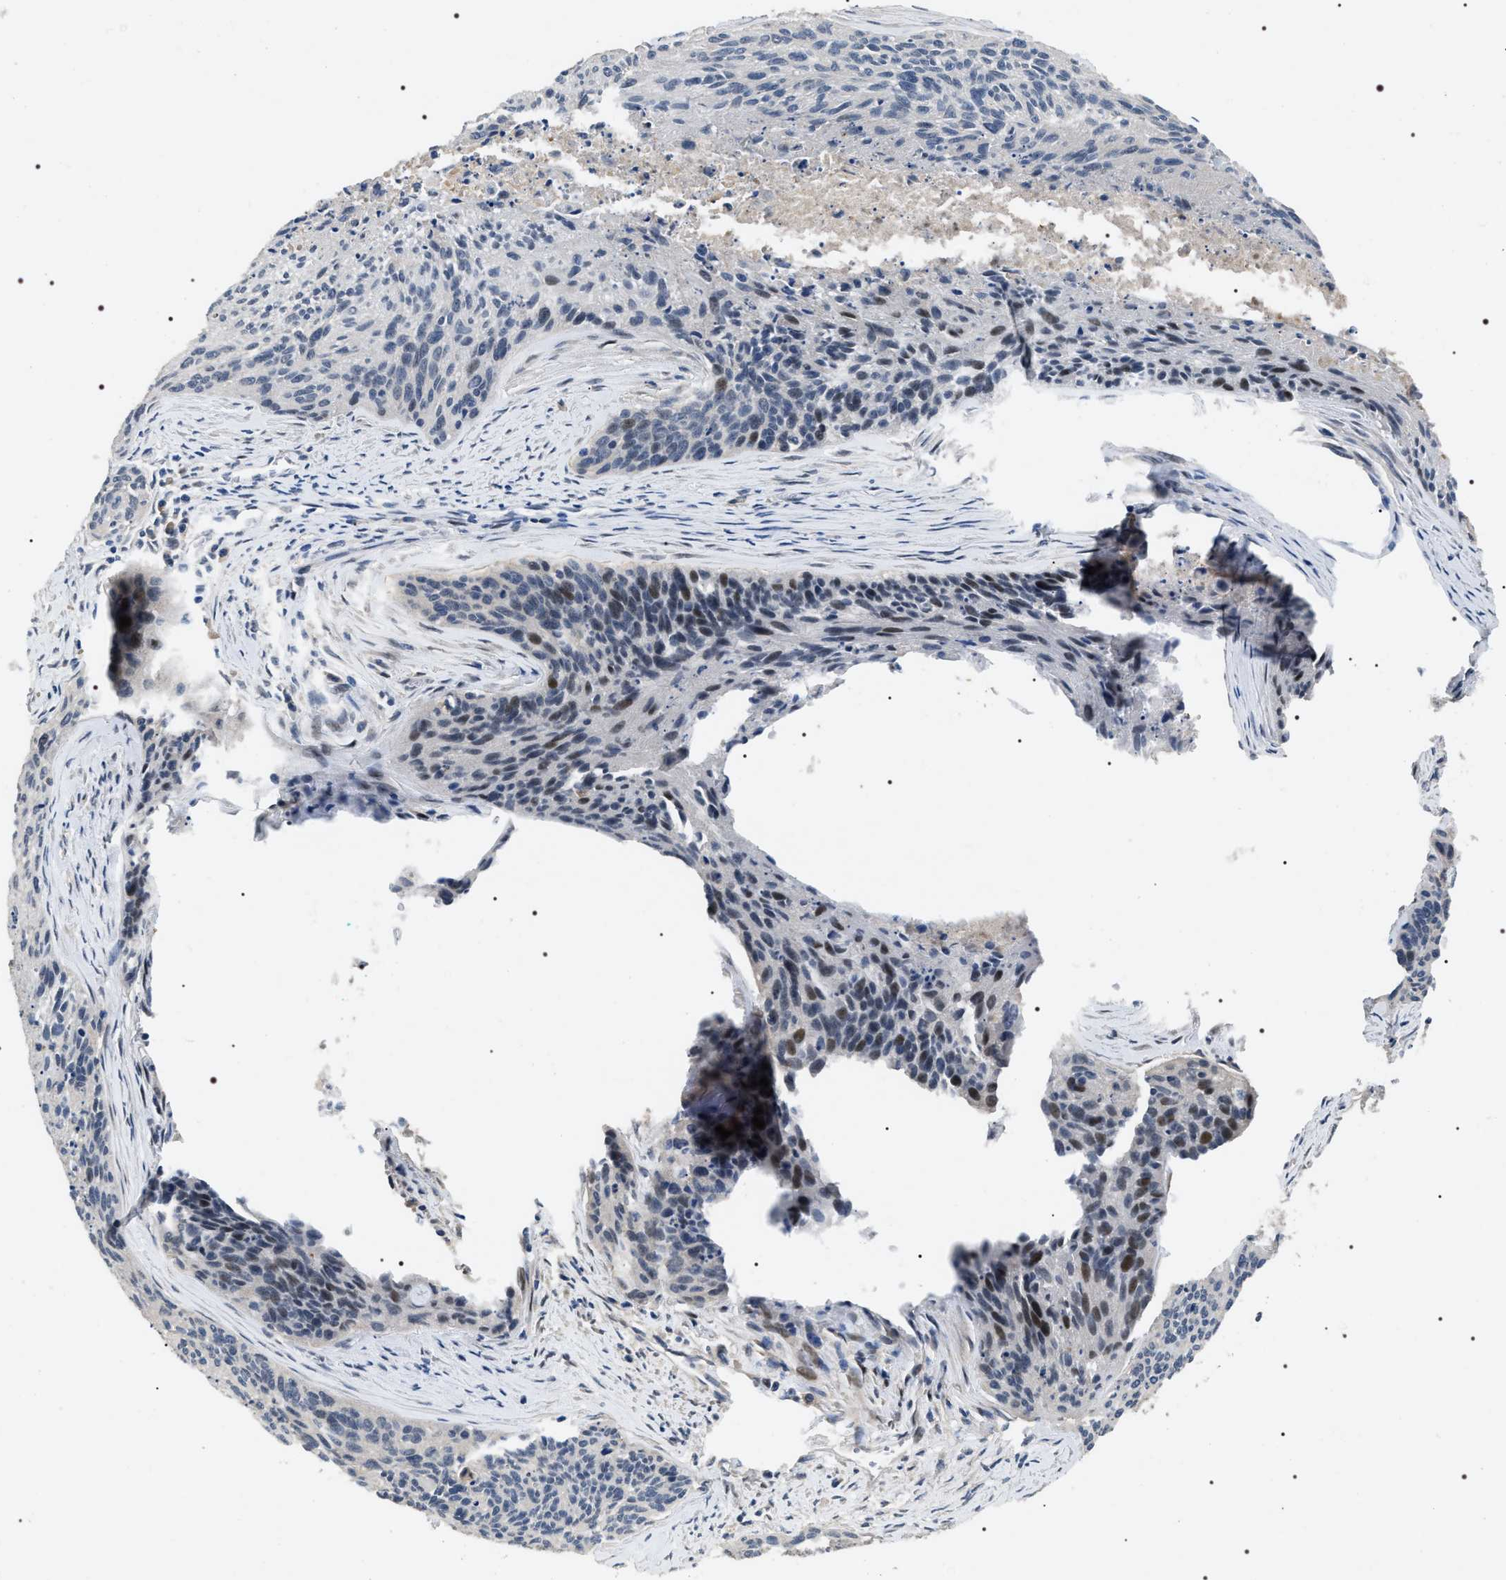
{"staining": {"intensity": "moderate", "quantity": "<25%", "location": "nuclear"}, "tissue": "cervical cancer", "cell_type": "Tumor cells", "image_type": "cancer", "snomed": [{"axis": "morphology", "description": "Squamous cell carcinoma, NOS"}, {"axis": "topography", "description": "Cervix"}], "caption": "Squamous cell carcinoma (cervical) stained for a protein (brown) reveals moderate nuclear positive positivity in about <25% of tumor cells.", "gene": "IFT81", "patient": {"sex": "female", "age": 55}}